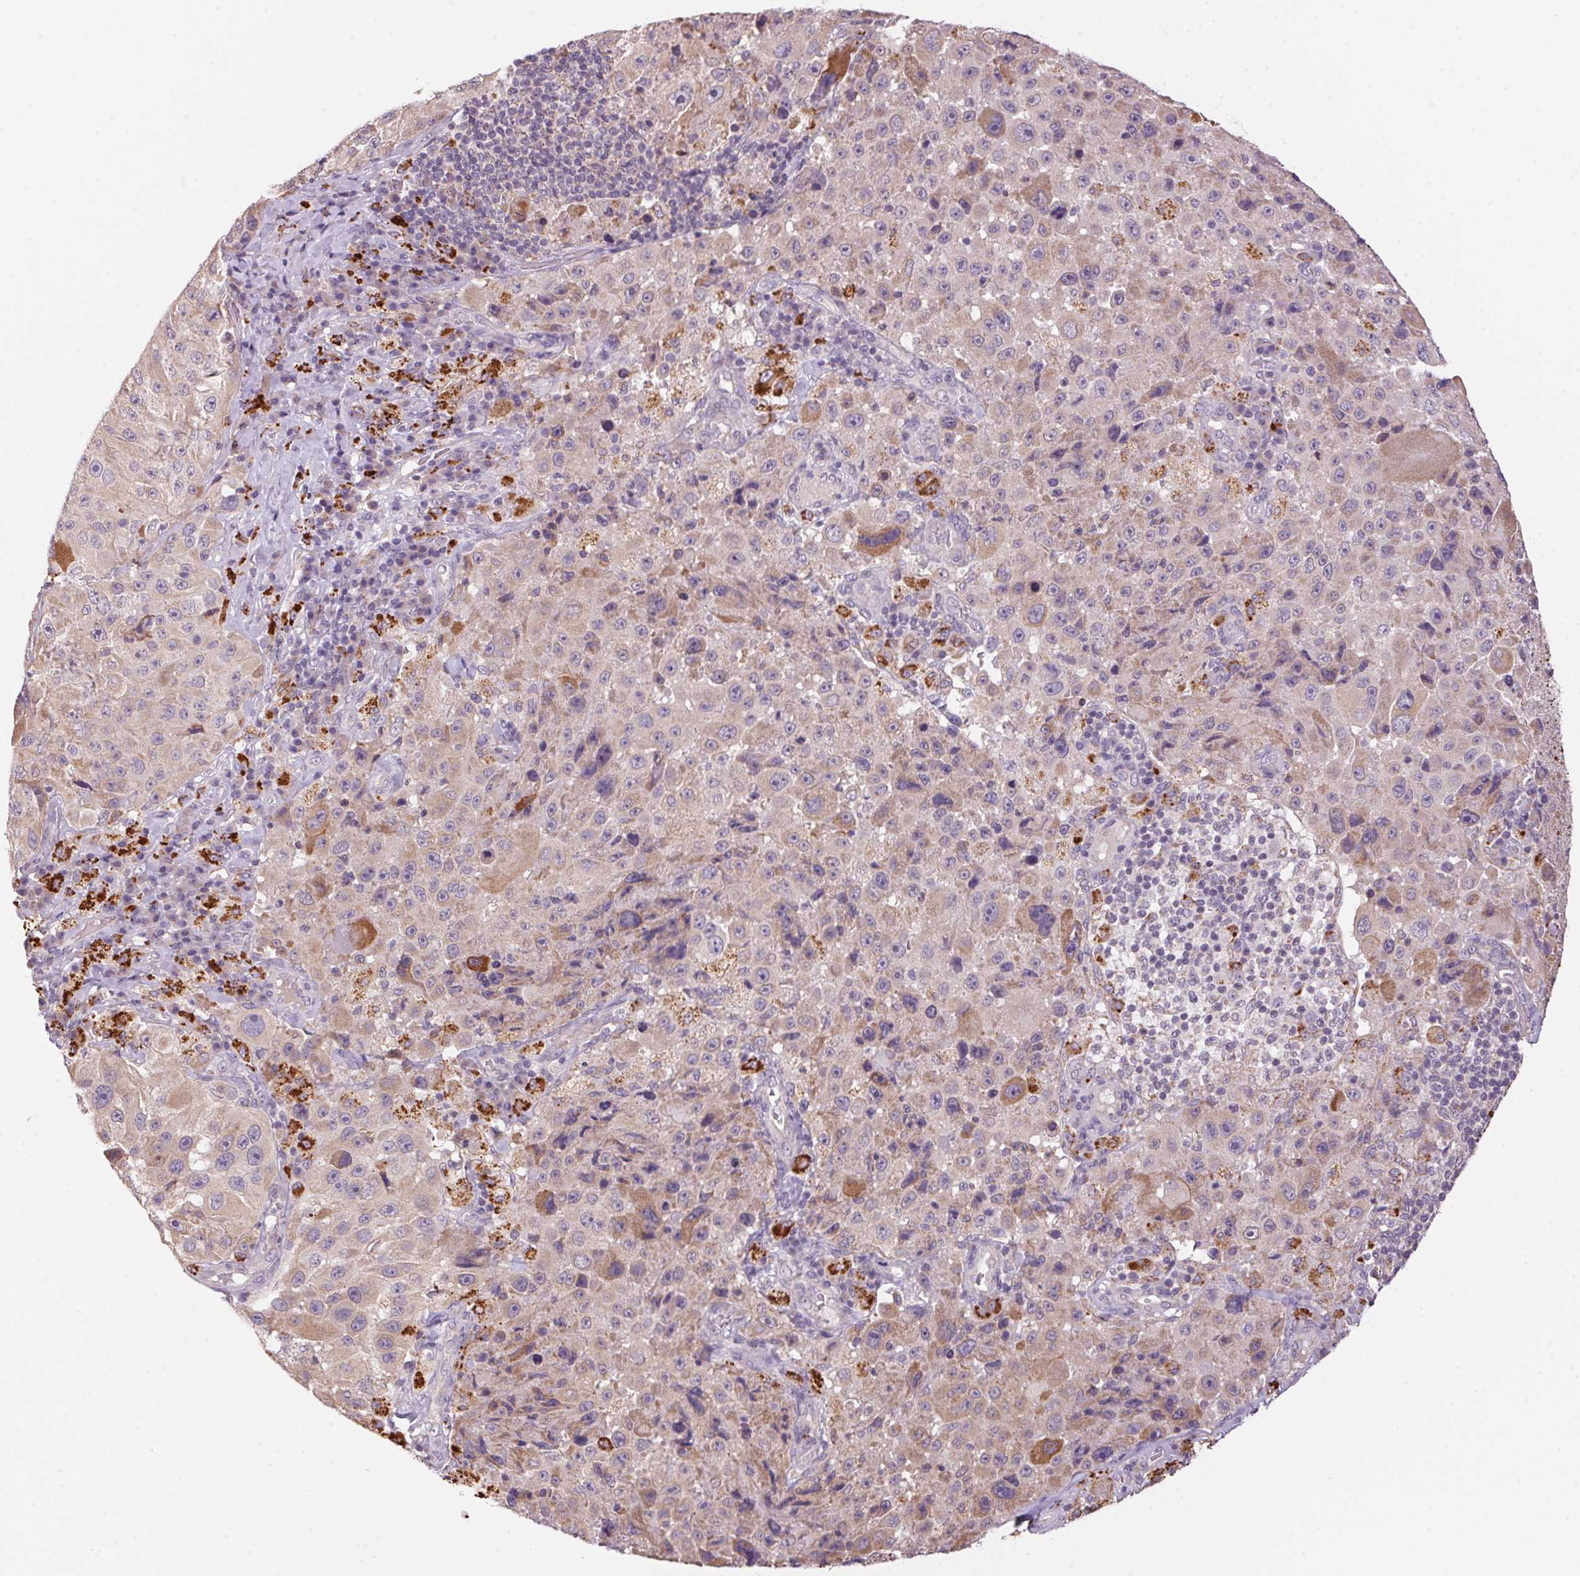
{"staining": {"intensity": "weak", "quantity": "25%-75%", "location": "cytoplasmic/membranous"}, "tissue": "melanoma", "cell_type": "Tumor cells", "image_type": "cancer", "snomed": [{"axis": "morphology", "description": "Malignant melanoma, Metastatic site"}, {"axis": "topography", "description": "Lymph node"}], "caption": "Immunohistochemical staining of melanoma demonstrates weak cytoplasmic/membranous protein positivity in about 25%-75% of tumor cells.", "gene": "ADH5", "patient": {"sex": "male", "age": 62}}